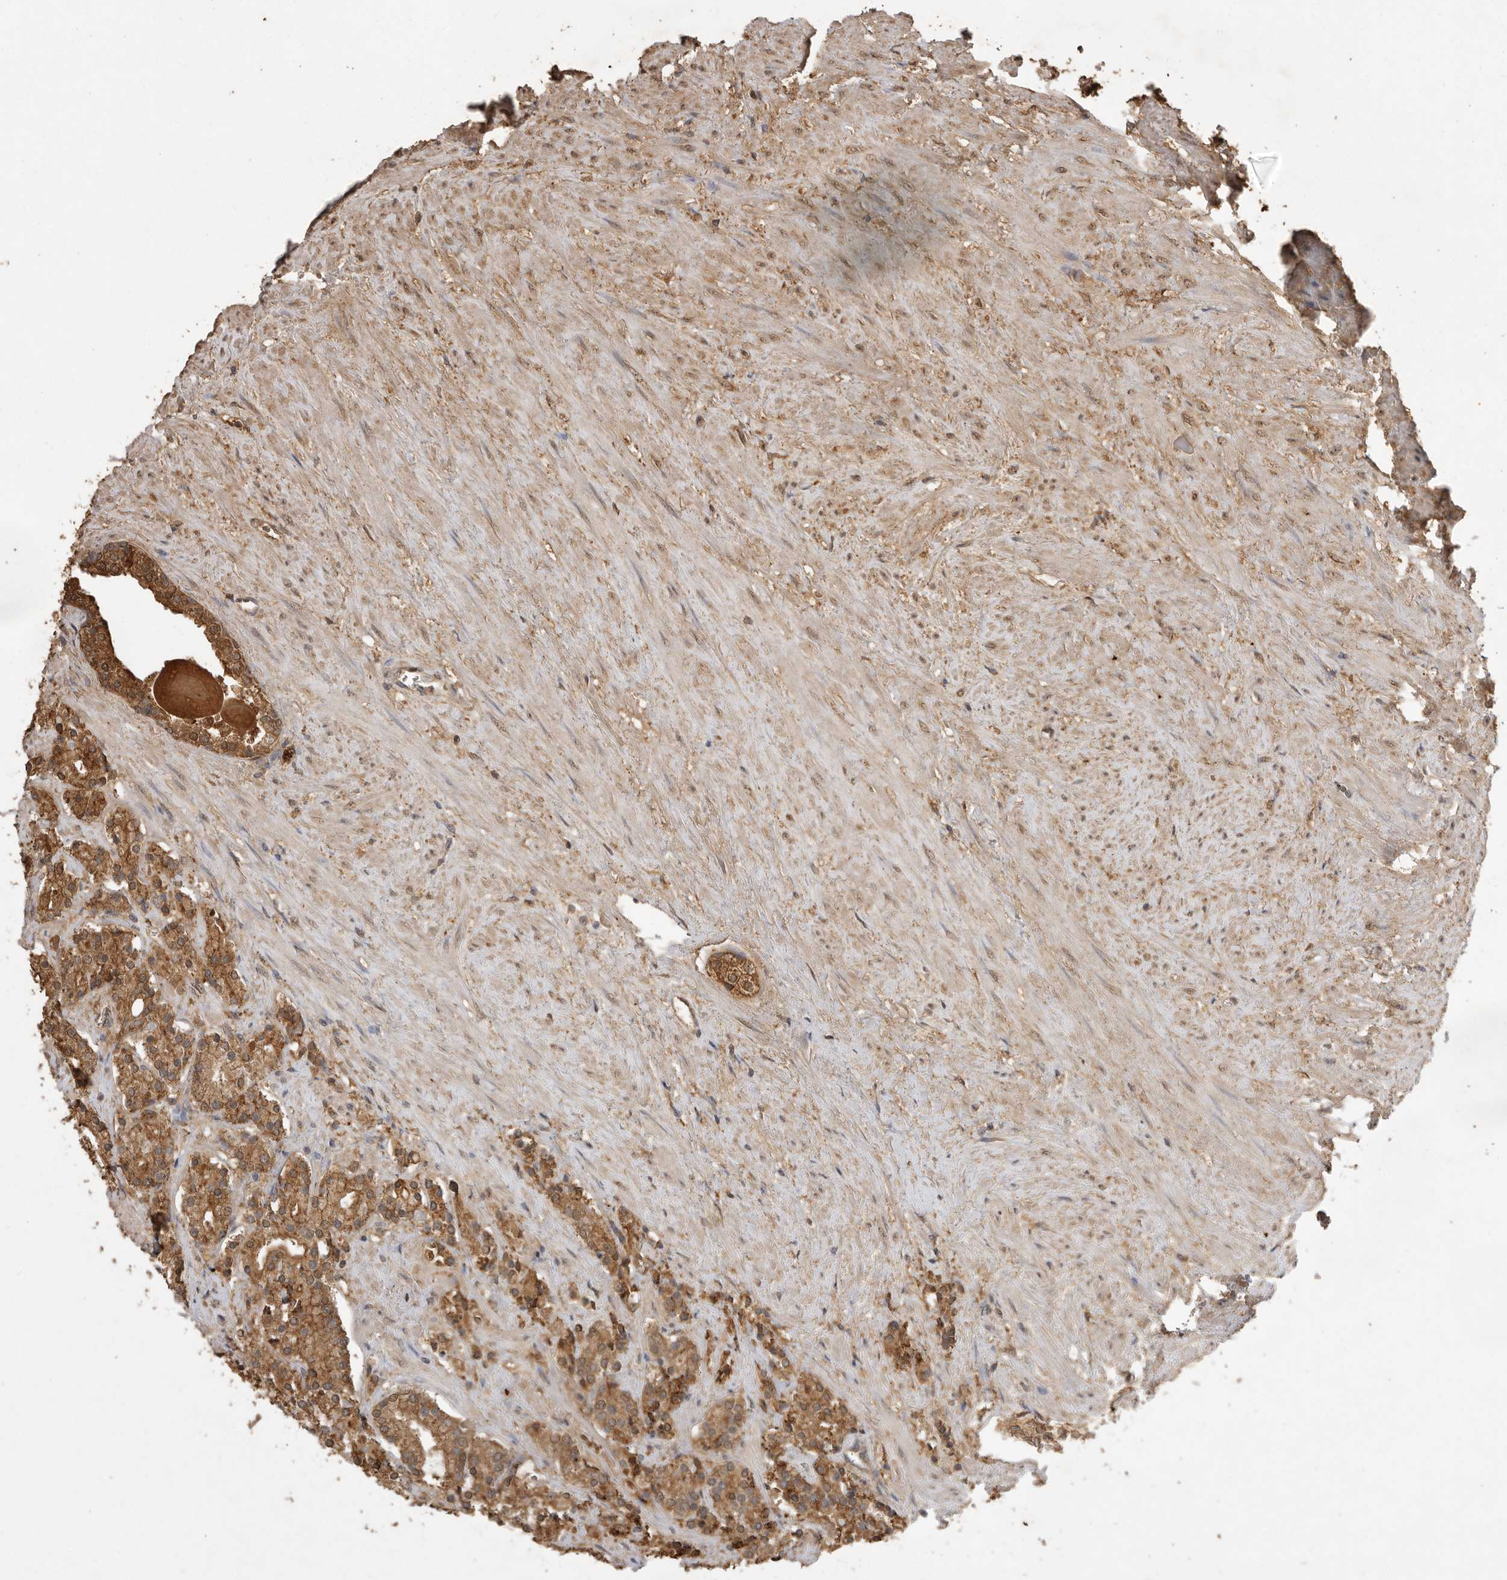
{"staining": {"intensity": "moderate", "quantity": ">75%", "location": "cytoplasmic/membranous"}, "tissue": "prostate cancer", "cell_type": "Tumor cells", "image_type": "cancer", "snomed": [{"axis": "morphology", "description": "Adenocarcinoma, High grade"}, {"axis": "topography", "description": "Prostate"}], "caption": "A high-resolution micrograph shows IHC staining of adenocarcinoma (high-grade) (prostate), which demonstrates moderate cytoplasmic/membranous positivity in approximately >75% of tumor cells.", "gene": "JAG2", "patient": {"sex": "male", "age": 71}}